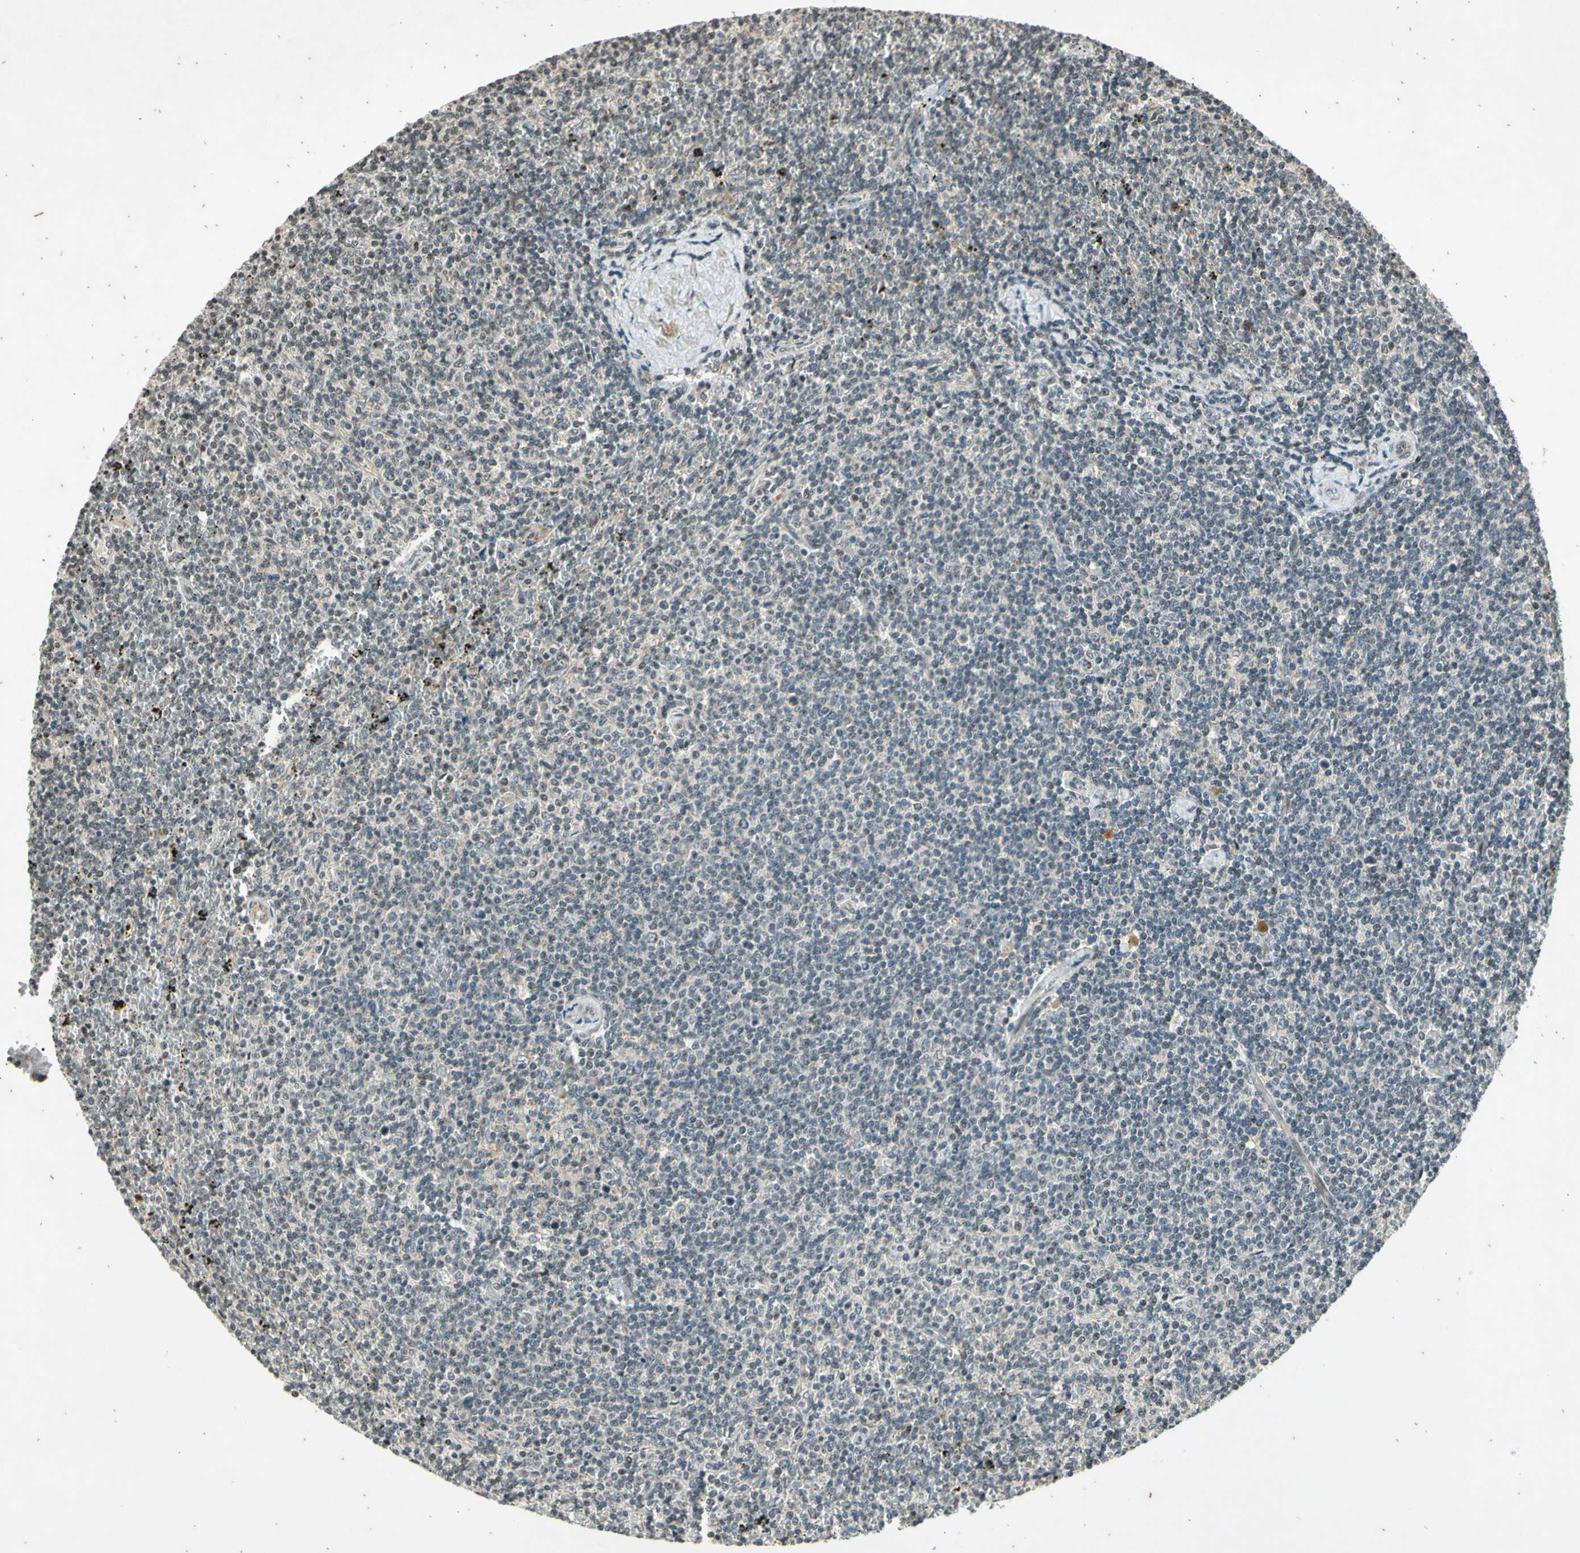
{"staining": {"intensity": "negative", "quantity": "none", "location": "none"}, "tissue": "lymphoma", "cell_type": "Tumor cells", "image_type": "cancer", "snomed": [{"axis": "morphology", "description": "Malignant lymphoma, non-Hodgkin's type, Low grade"}, {"axis": "topography", "description": "Spleen"}], "caption": "Human low-grade malignant lymphoma, non-Hodgkin's type stained for a protein using immunohistochemistry reveals no staining in tumor cells.", "gene": "EFNB2", "patient": {"sex": "female", "age": 50}}